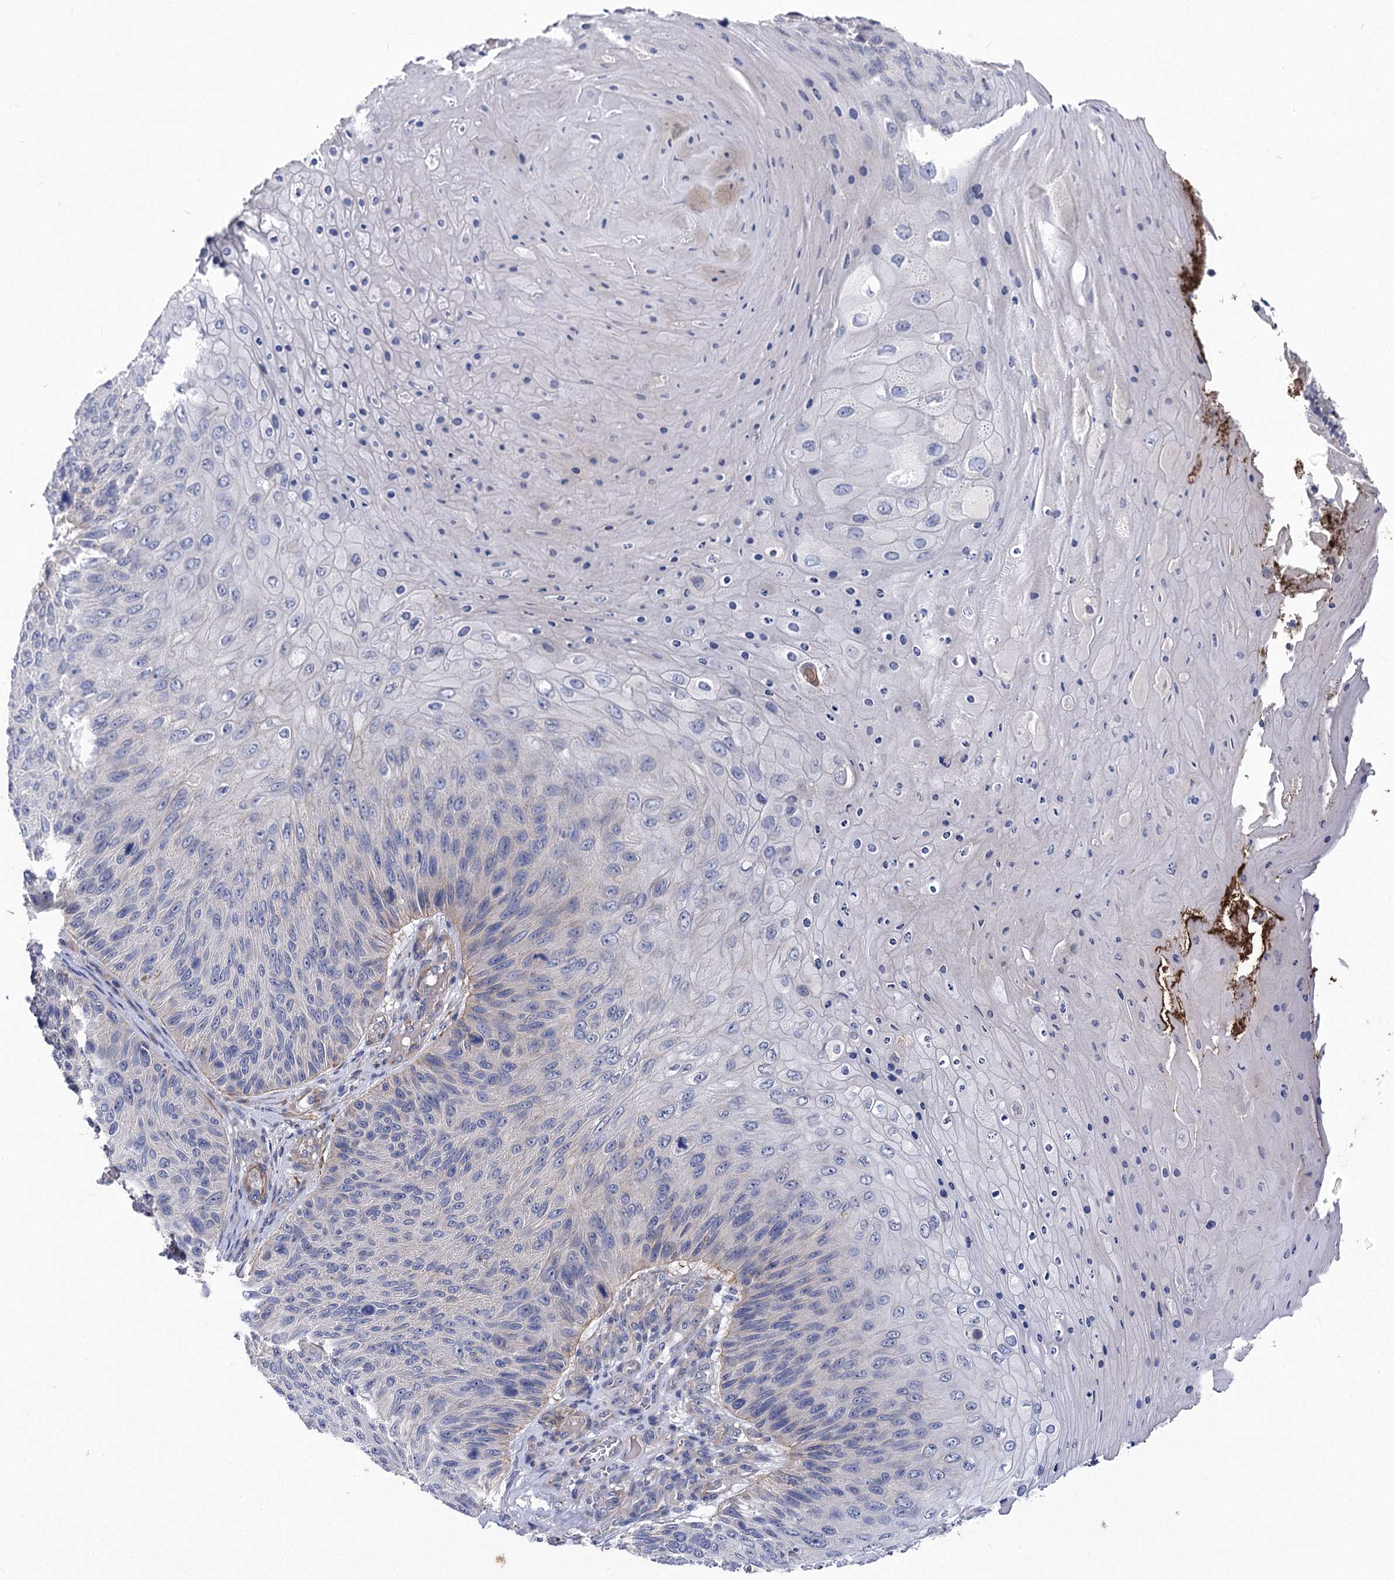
{"staining": {"intensity": "negative", "quantity": "none", "location": "none"}, "tissue": "skin cancer", "cell_type": "Tumor cells", "image_type": "cancer", "snomed": [{"axis": "morphology", "description": "Squamous cell carcinoma, NOS"}, {"axis": "topography", "description": "Skin"}], "caption": "A photomicrograph of human skin squamous cell carcinoma is negative for staining in tumor cells. The staining is performed using DAB brown chromogen with nuclei counter-stained in using hematoxylin.", "gene": "RDH16", "patient": {"sex": "female", "age": 88}}